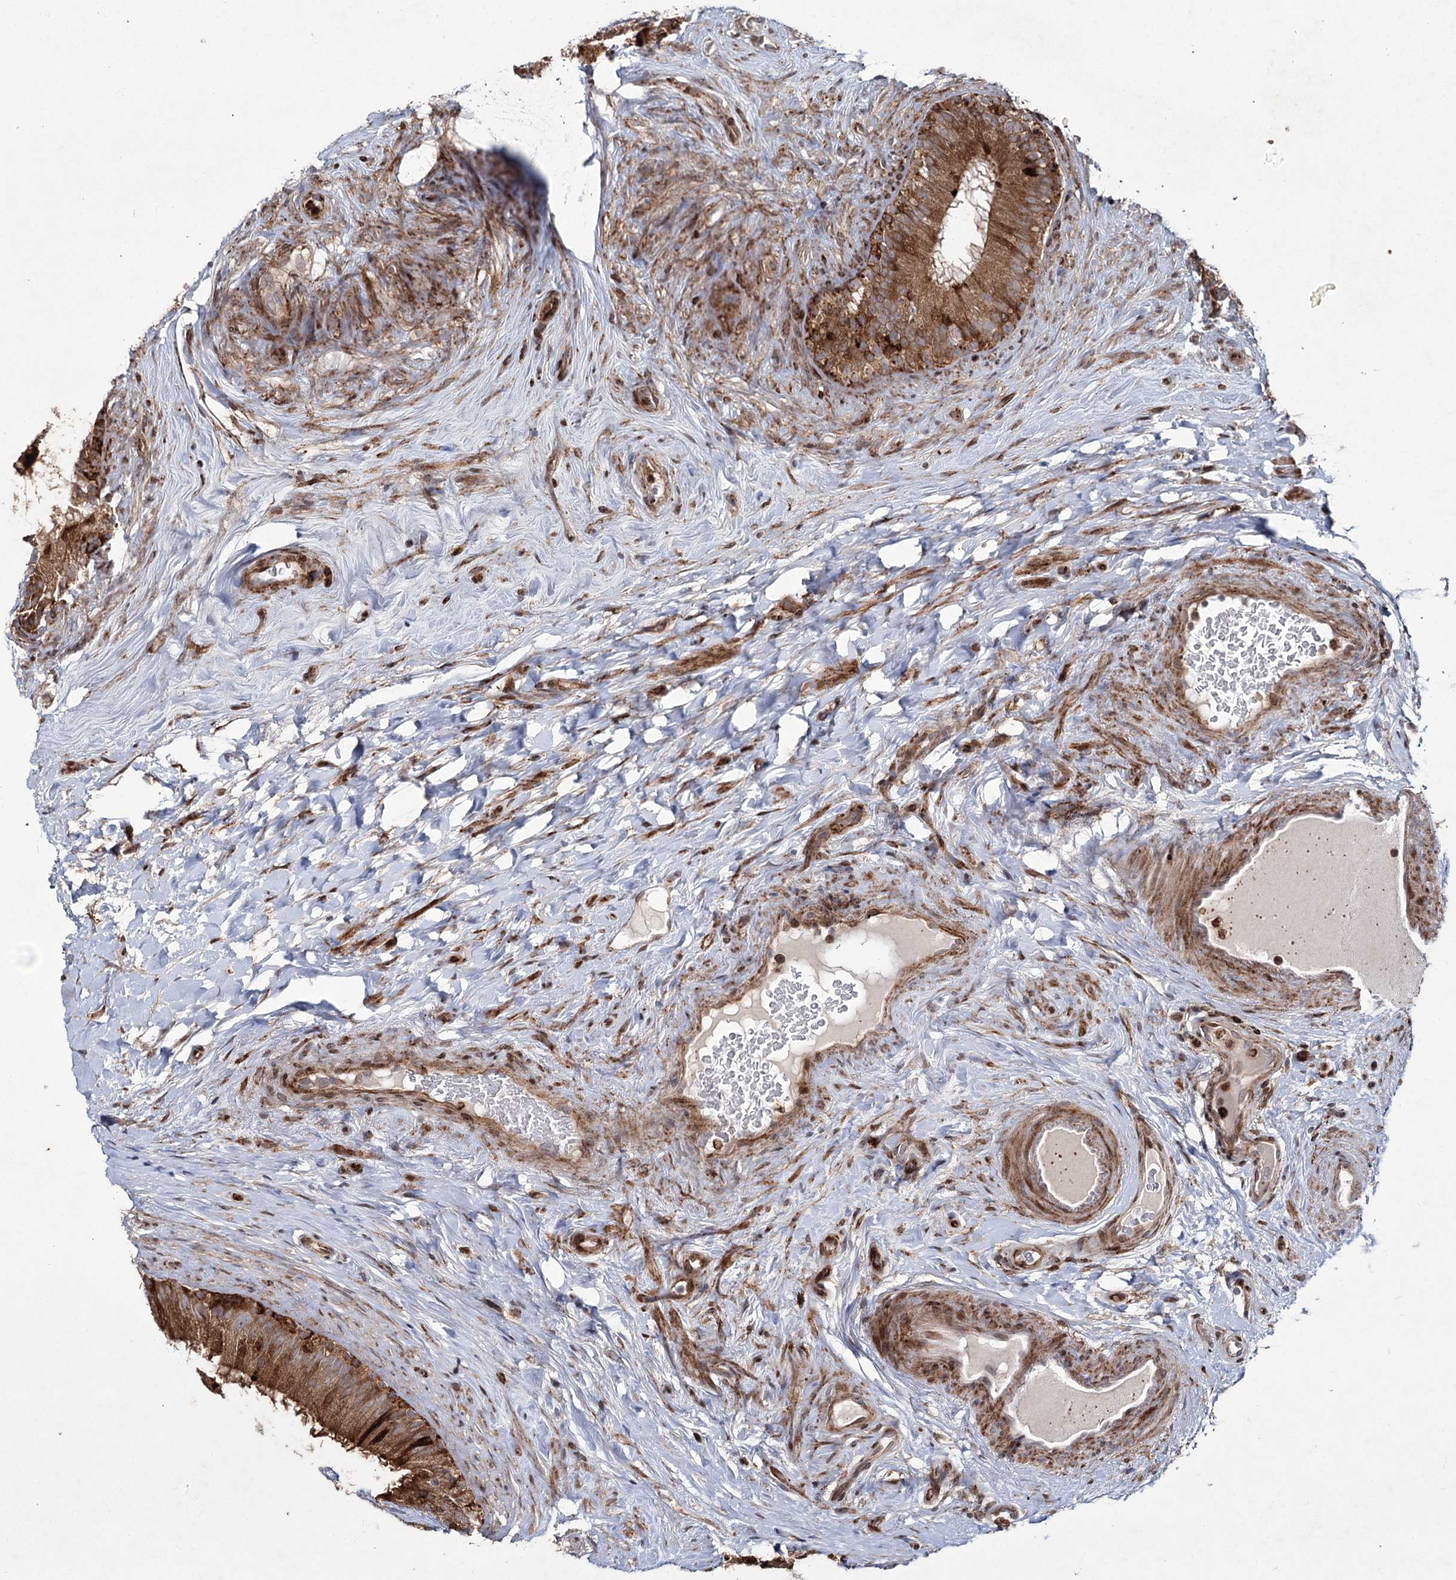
{"staining": {"intensity": "moderate", "quantity": ">75%", "location": "cytoplasmic/membranous"}, "tissue": "epididymis", "cell_type": "Glandular cells", "image_type": "normal", "snomed": [{"axis": "morphology", "description": "Normal tissue, NOS"}, {"axis": "topography", "description": "Epididymis"}], "caption": "Immunohistochemical staining of normal epididymis demonstrates medium levels of moderate cytoplasmic/membranous expression in about >75% of glandular cells.", "gene": "DCUN1D4", "patient": {"sex": "male", "age": 84}}